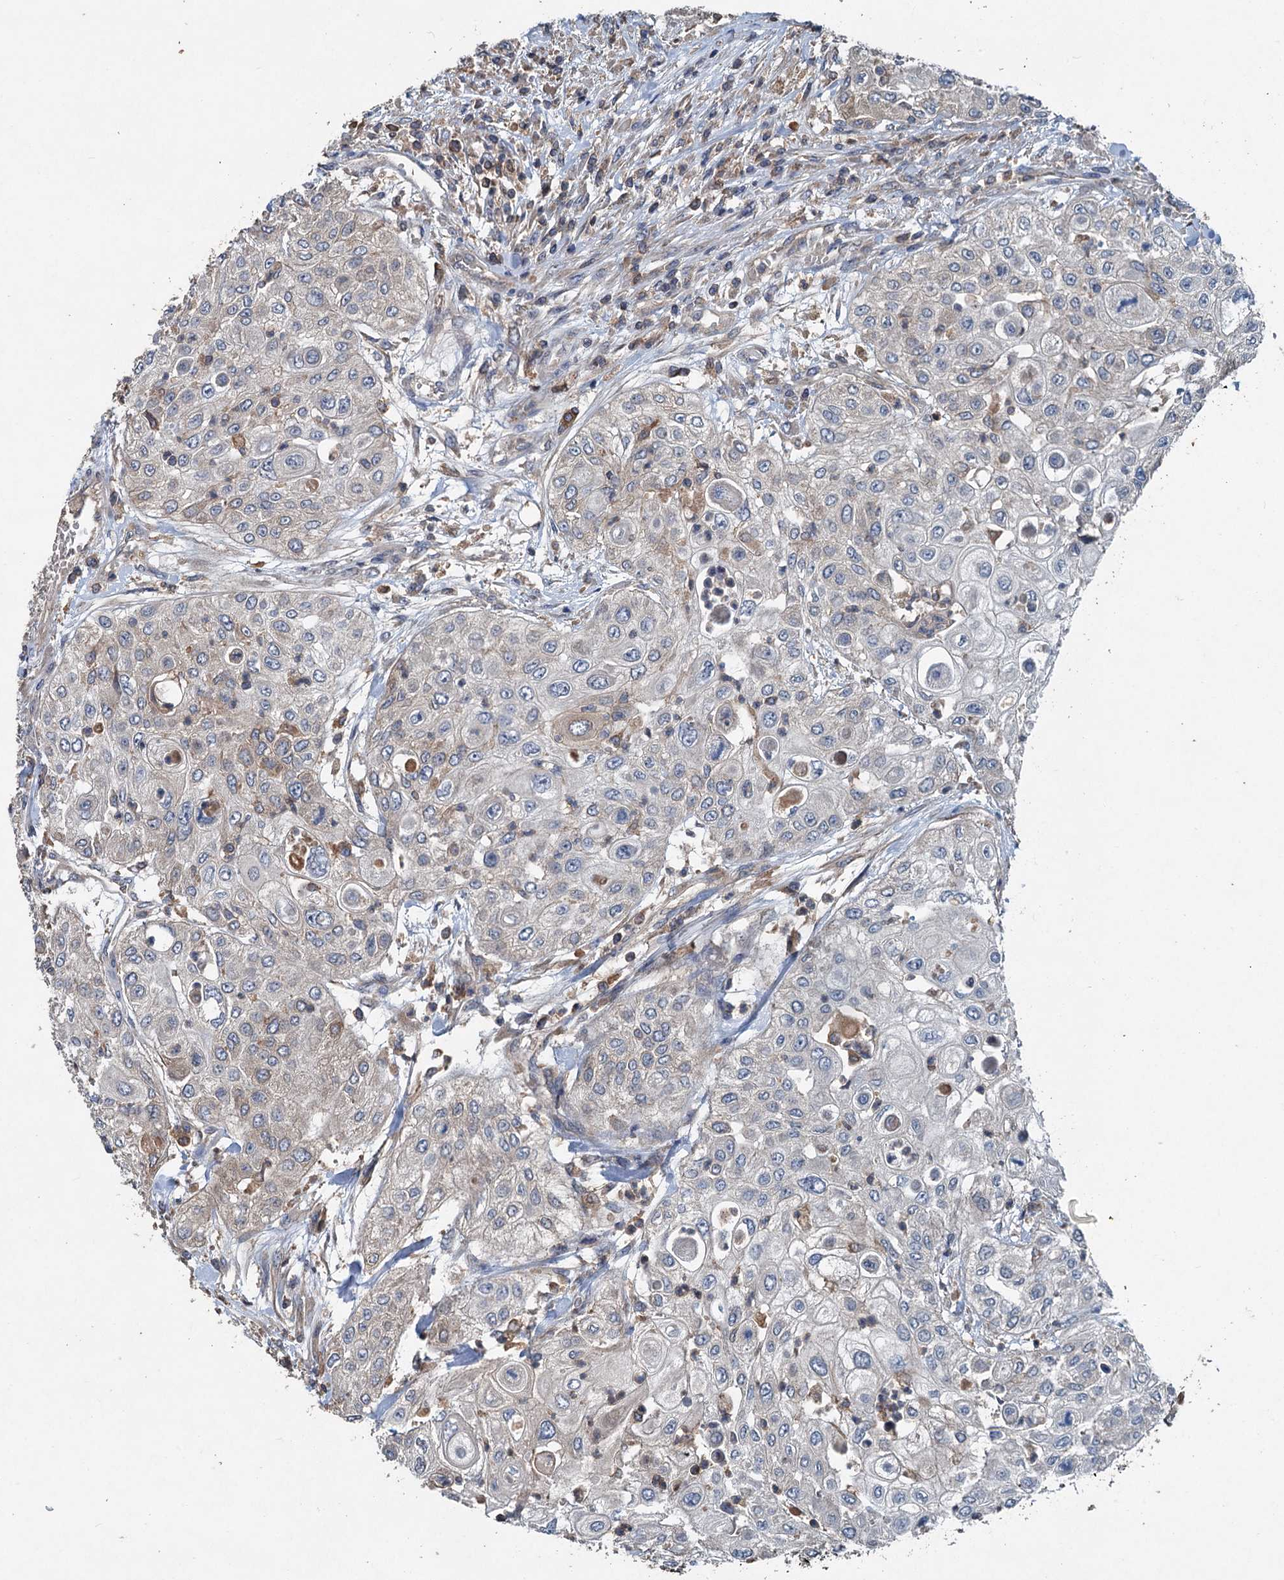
{"staining": {"intensity": "negative", "quantity": "none", "location": "none"}, "tissue": "urothelial cancer", "cell_type": "Tumor cells", "image_type": "cancer", "snomed": [{"axis": "morphology", "description": "Urothelial carcinoma, High grade"}, {"axis": "topography", "description": "Urinary bladder"}], "caption": "This histopathology image is of urothelial carcinoma (high-grade) stained with immunohistochemistry to label a protein in brown with the nuclei are counter-stained blue. There is no positivity in tumor cells.", "gene": "TAPBPL", "patient": {"sex": "female", "age": 79}}